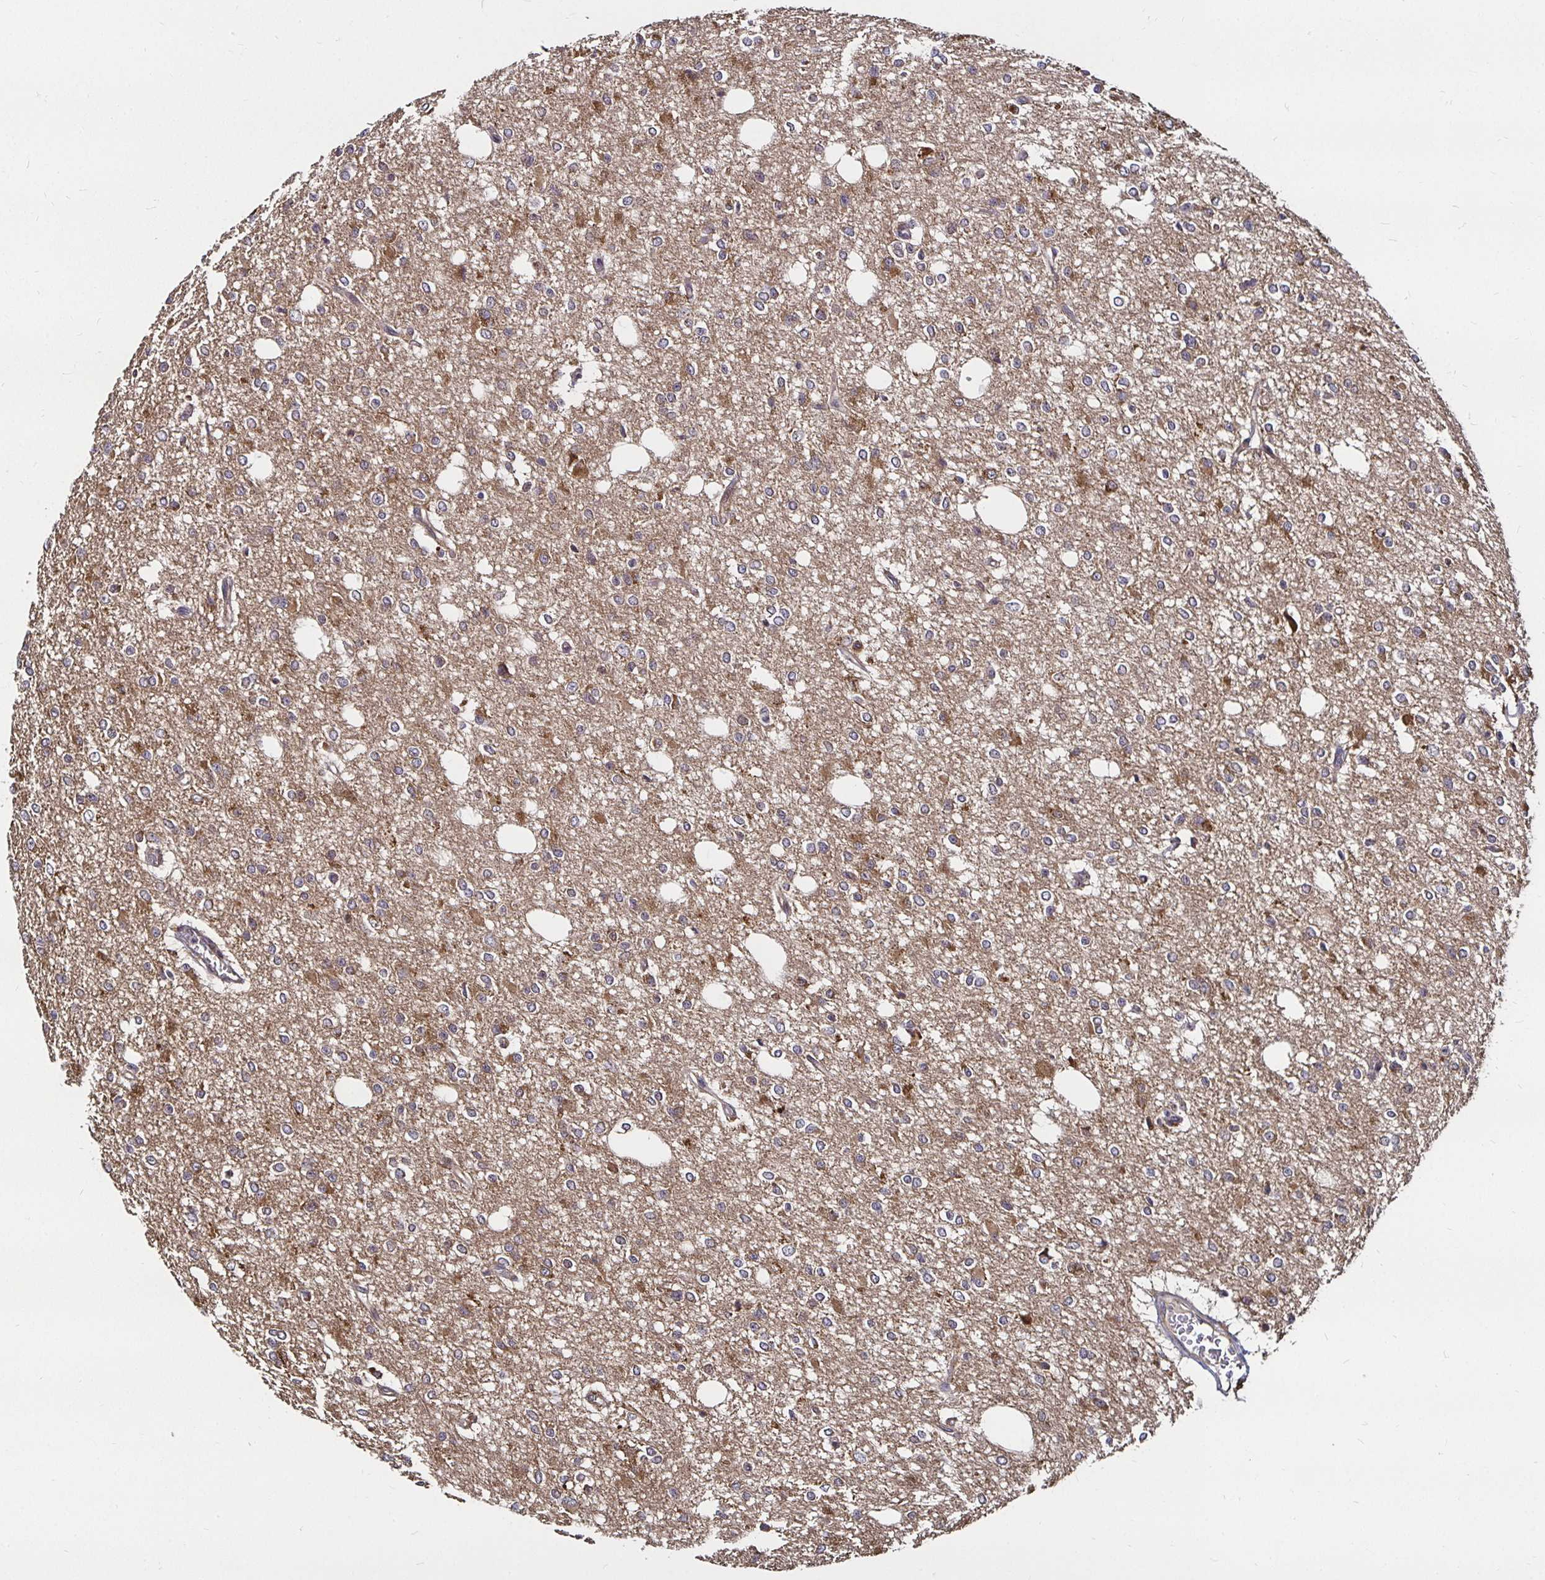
{"staining": {"intensity": "weak", "quantity": ">75%", "location": "cytoplasmic/membranous"}, "tissue": "glioma", "cell_type": "Tumor cells", "image_type": "cancer", "snomed": [{"axis": "morphology", "description": "Glioma, malignant, Low grade"}, {"axis": "topography", "description": "Brain"}], "caption": "Immunohistochemistry image of neoplastic tissue: human malignant glioma (low-grade) stained using immunohistochemistry (IHC) displays low levels of weak protein expression localized specifically in the cytoplasmic/membranous of tumor cells, appearing as a cytoplasmic/membranous brown color.", "gene": "MLST8", "patient": {"sex": "male", "age": 26}}